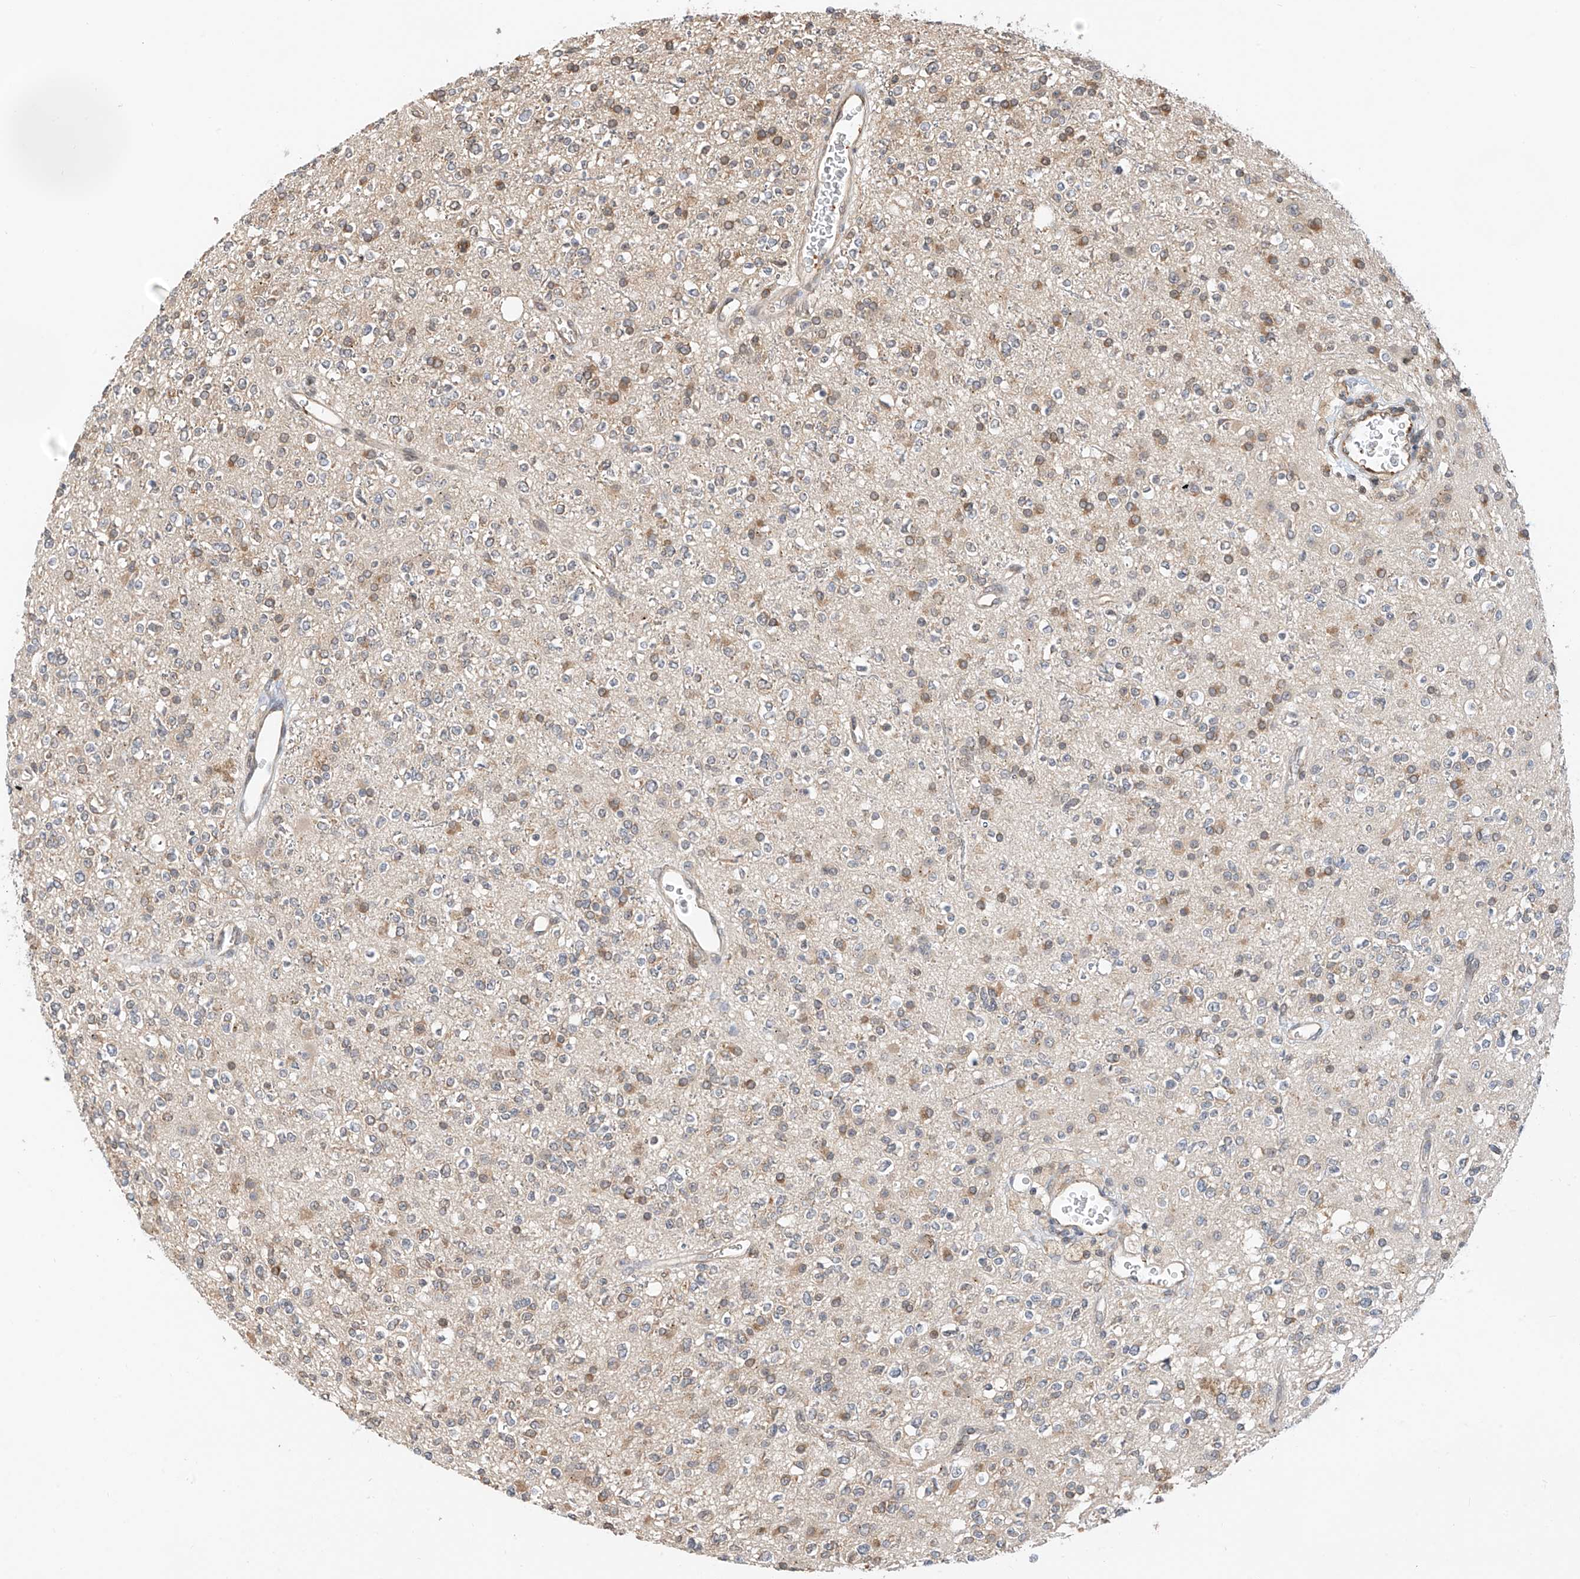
{"staining": {"intensity": "moderate", "quantity": "<25%", "location": "cytoplasmic/membranous"}, "tissue": "glioma", "cell_type": "Tumor cells", "image_type": "cancer", "snomed": [{"axis": "morphology", "description": "Glioma, malignant, High grade"}, {"axis": "topography", "description": "Brain"}], "caption": "Malignant glioma (high-grade) stained for a protein shows moderate cytoplasmic/membranous positivity in tumor cells.", "gene": "PPA2", "patient": {"sex": "male", "age": 34}}